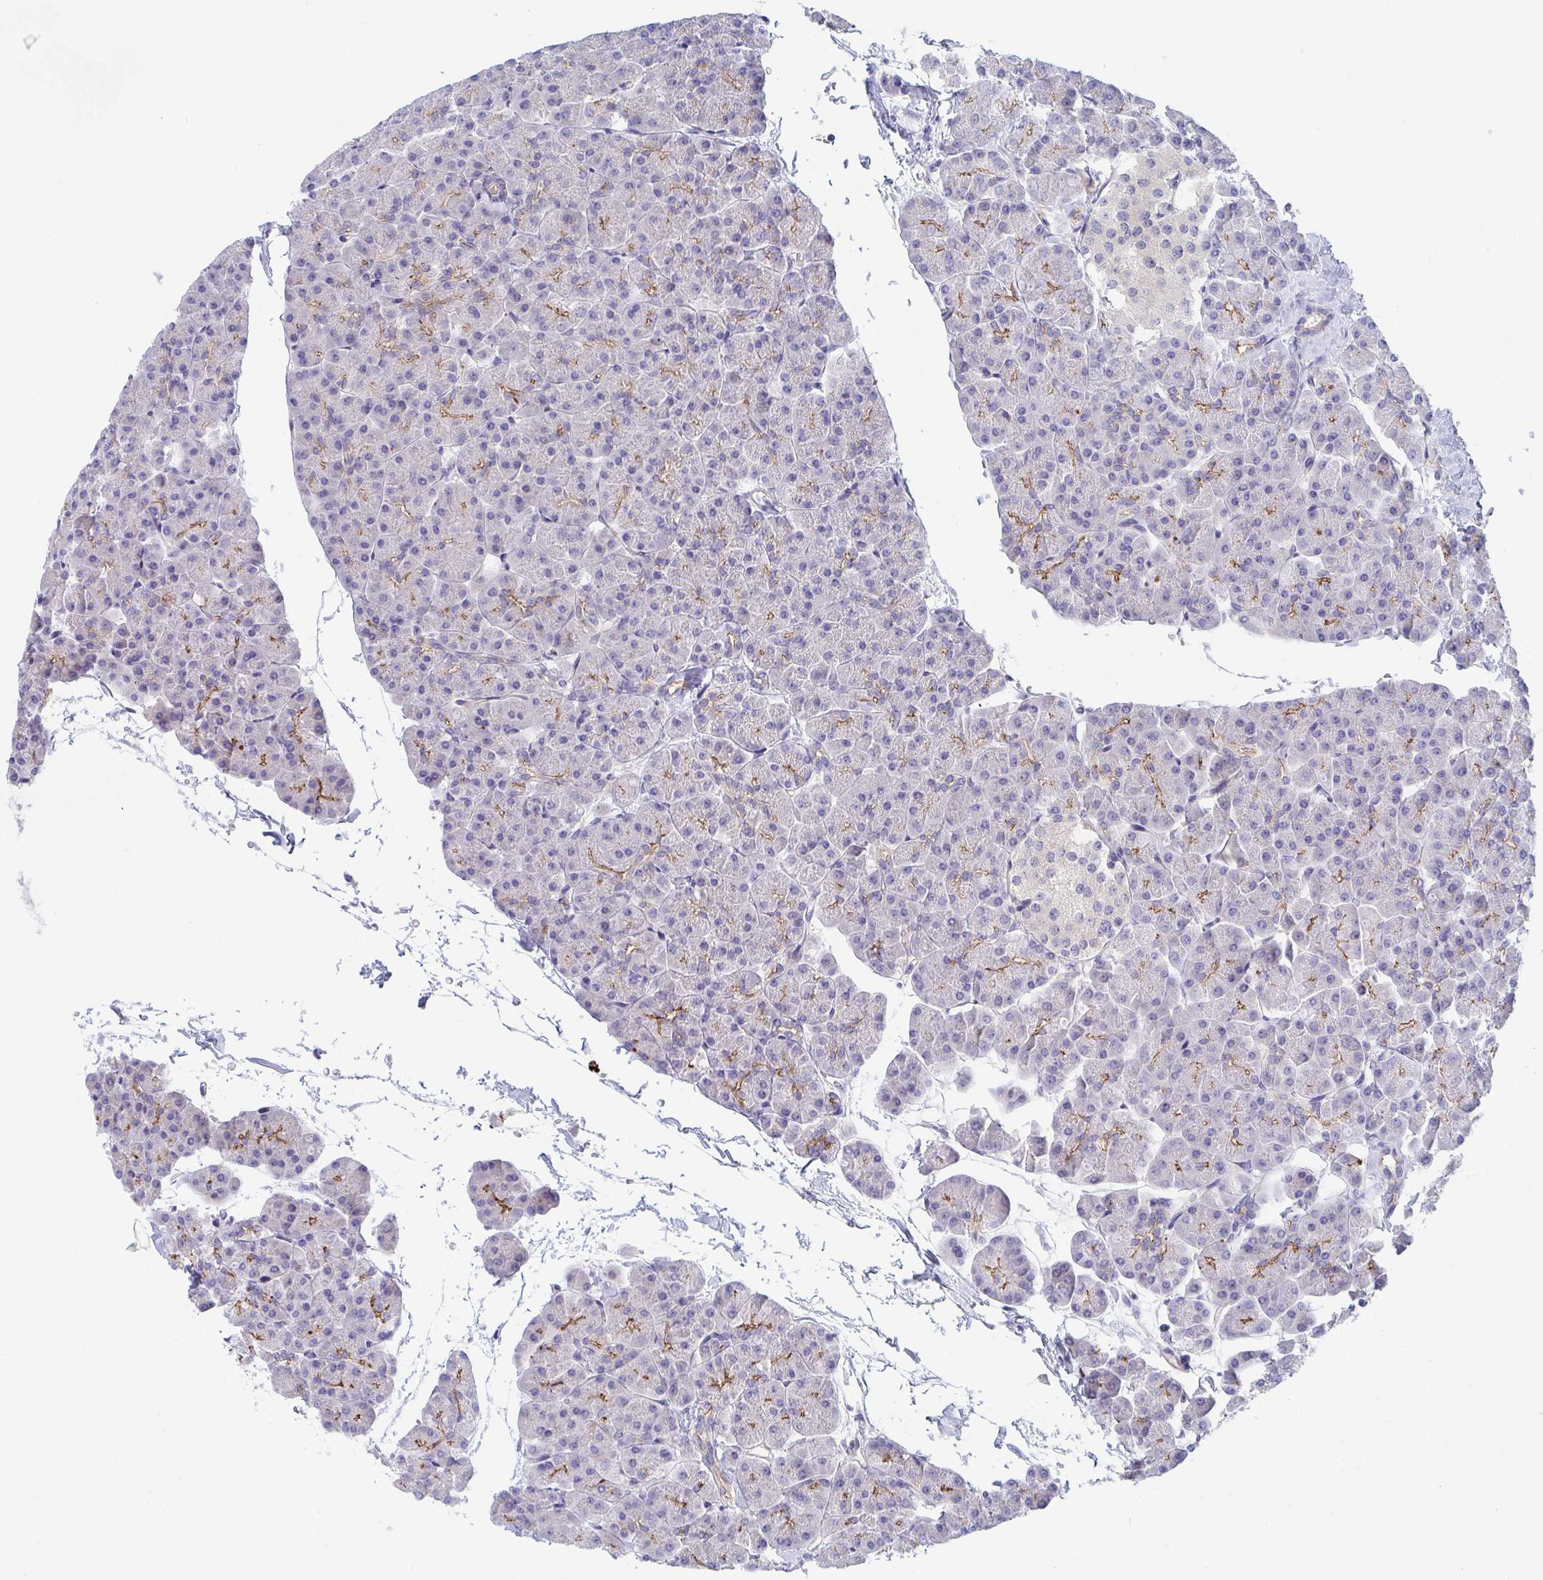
{"staining": {"intensity": "strong", "quantity": "<25%", "location": "cytoplasmic/membranous"}, "tissue": "pancreas", "cell_type": "Exocrine glandular cells", "image_type": "normal", "snomed": [{"axis": "morphology", "description": "Normal tissue, NOS"}, {"axis": "topography", "description": "Pancreas"}, {"axis": "topography", "description": "Peripheral nerve tissue"}], "caption": "About <25% of exocrine glandular cells in unremarkable human pancreas demonstrate strong cytoplasmic/membranous protein expression as visualized by brown immunohistochemical staining.", "gene": "P2RX3", "patient": {"sex": "male", "age": 54}}